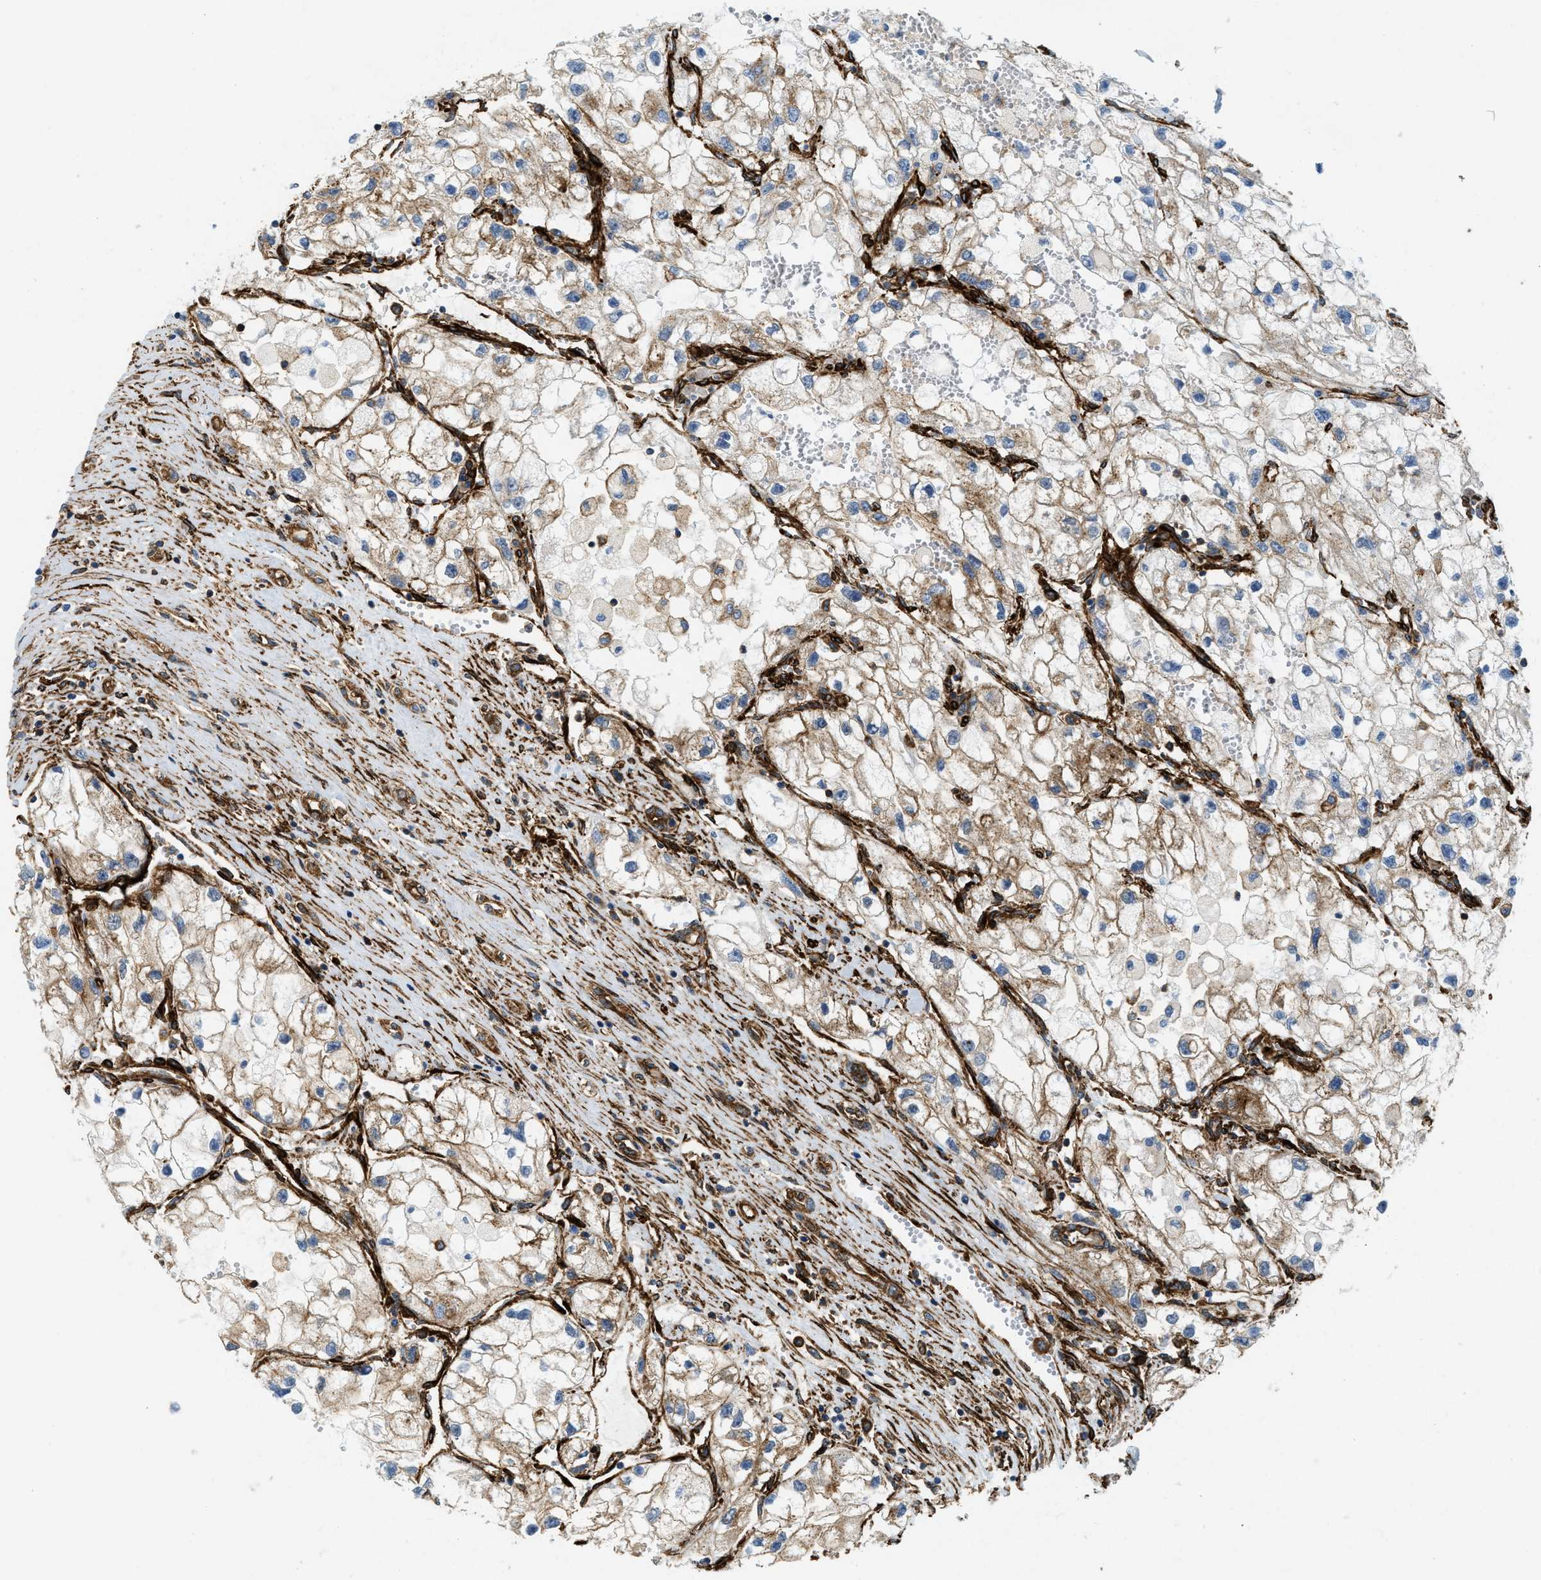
{"staining": {"intensity": "weak", "quantity": "<25%", "location": "cytoplasmic/membranous"}, "tissue": "renal cancer", "cell_type": "Tumor cells", "image_type": "cancer", "snomed": [{"axis": "morphology", "description": "Adenocarcinoma, NOS"}, {"axis": "topography", "description": "Kidney"}], "caption": "Human renal adenocarcinoma stained for a protein using immunohistochemistry (IHC) exhibits no expression in tumor cells.", "gene": "HIP1", "patient": {"sex": "female", "age": 70}}